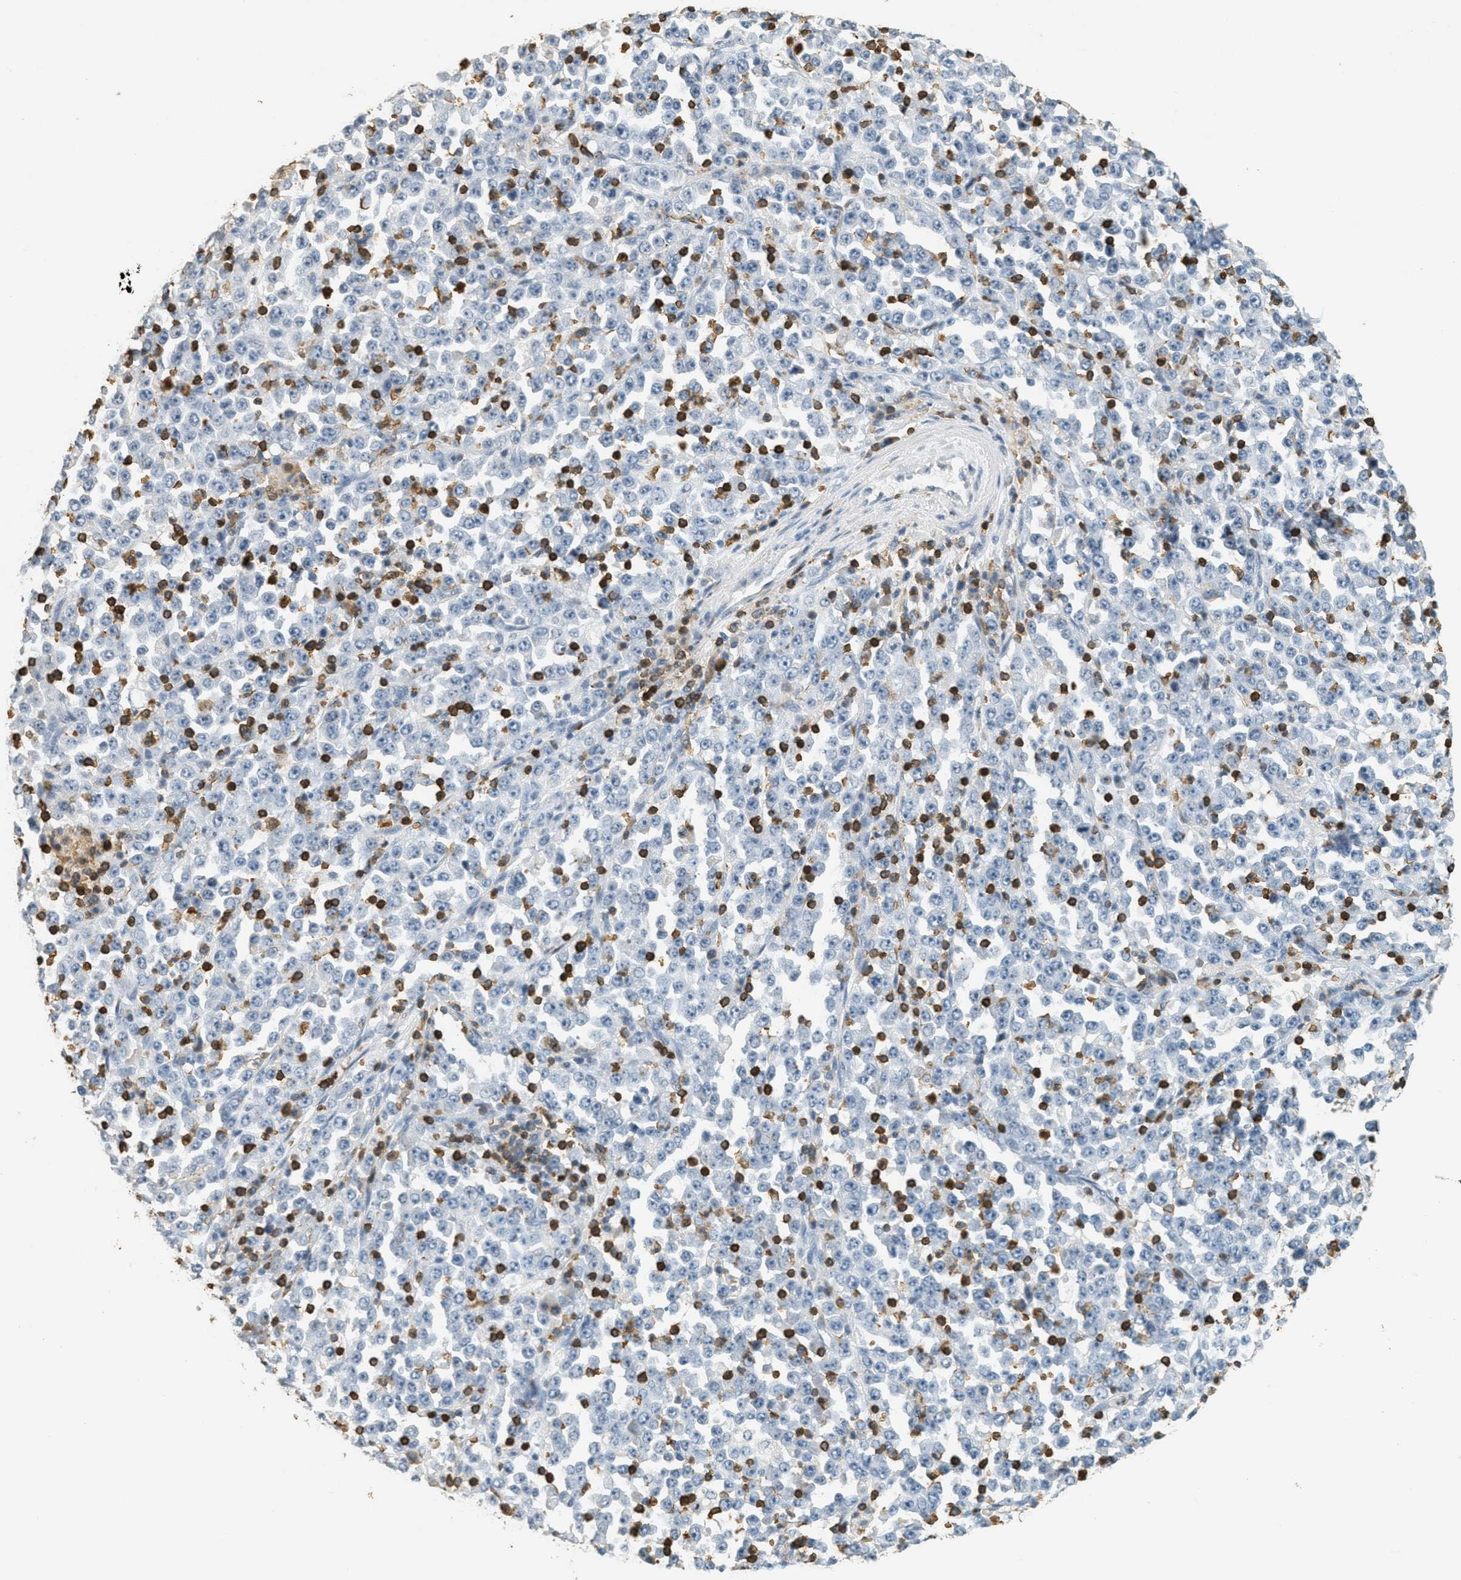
{"staining": {"intensity": "negative", "quantity": "none", "location": "none"}, "tissue": "stomach cancer", "cell_type": "Tumor cells", "image_type": "cancer", "snomed": [{"axis": "morphology", "description": "Normal tissue, NOS"}, {"axis": "morphology", "description": "Adenocarcinoma, NOS"}, {"axis": "topography", "description": "Stomach, upper"}, {"axis": "topography", "description": "Stomach"}], "caption": "Immunohistochemistry photomicrograph of human stomach cancer stained for a protein (brown), which reveals no positivity in tumor cells.", "gene": "LSP1", "patient": {"sex": "male", "age": 59}}